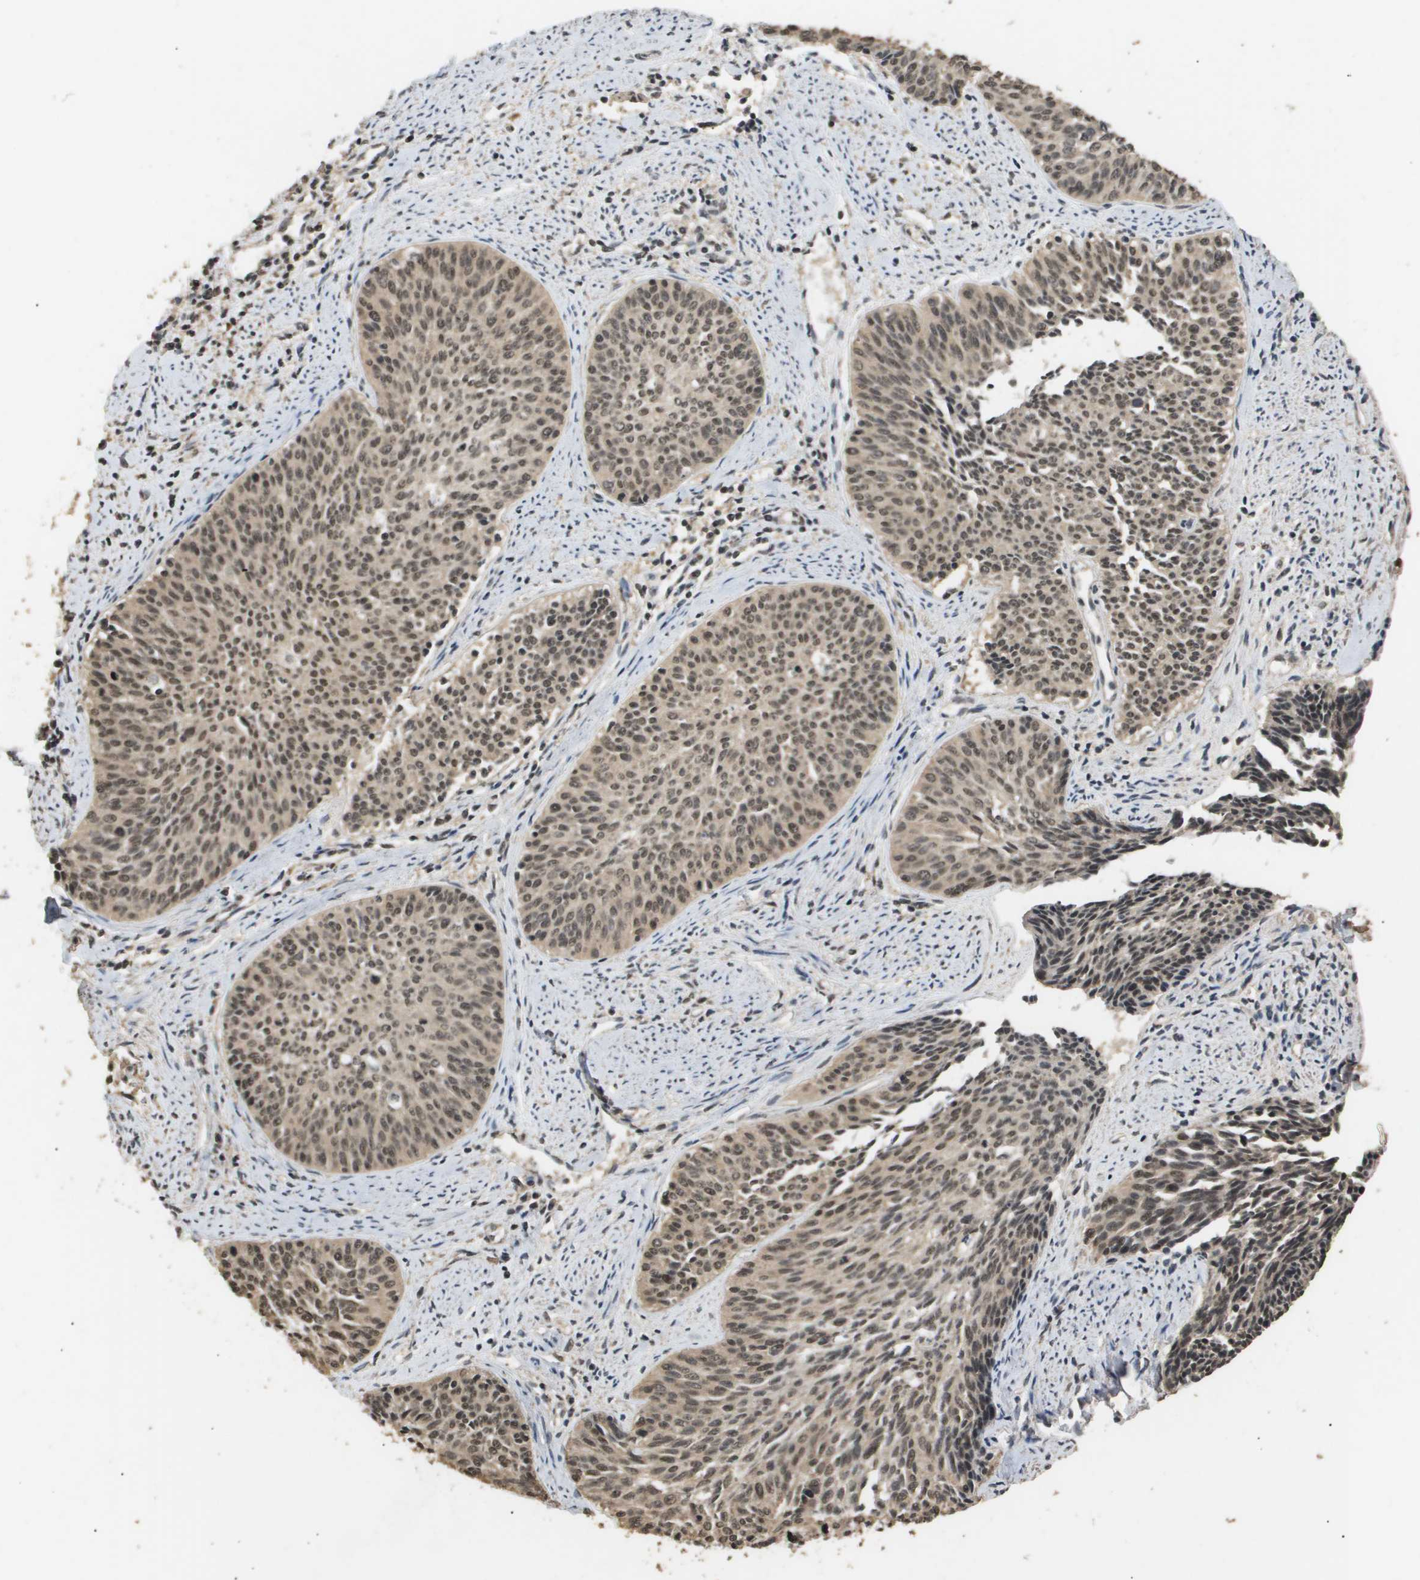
{"staining": {"intensity": "moderate", "quantity": ">75%", "location": "cytoplasmic/membranous,nuclear"}, "tissue": "cervical cancer", "cell_type": "Tumor cells", "image_type": "cancer", "snomed": [{"axis": "morphology", "description": "Squamous cell carcinoma, NOS"}, {"axis": "topography", "description": "Cervix"}], "caption": "Squamous cell carcinoma (cervical) stained with DAB (3,3'-diaminobenzidine) immunohistochemistry reveals medium levels of moderate cytoplasmic/membranous and nuclear expression in about >75% of tumor cells.", "gene": "ING1", "patient": {"sex": "female", "age": 55}}